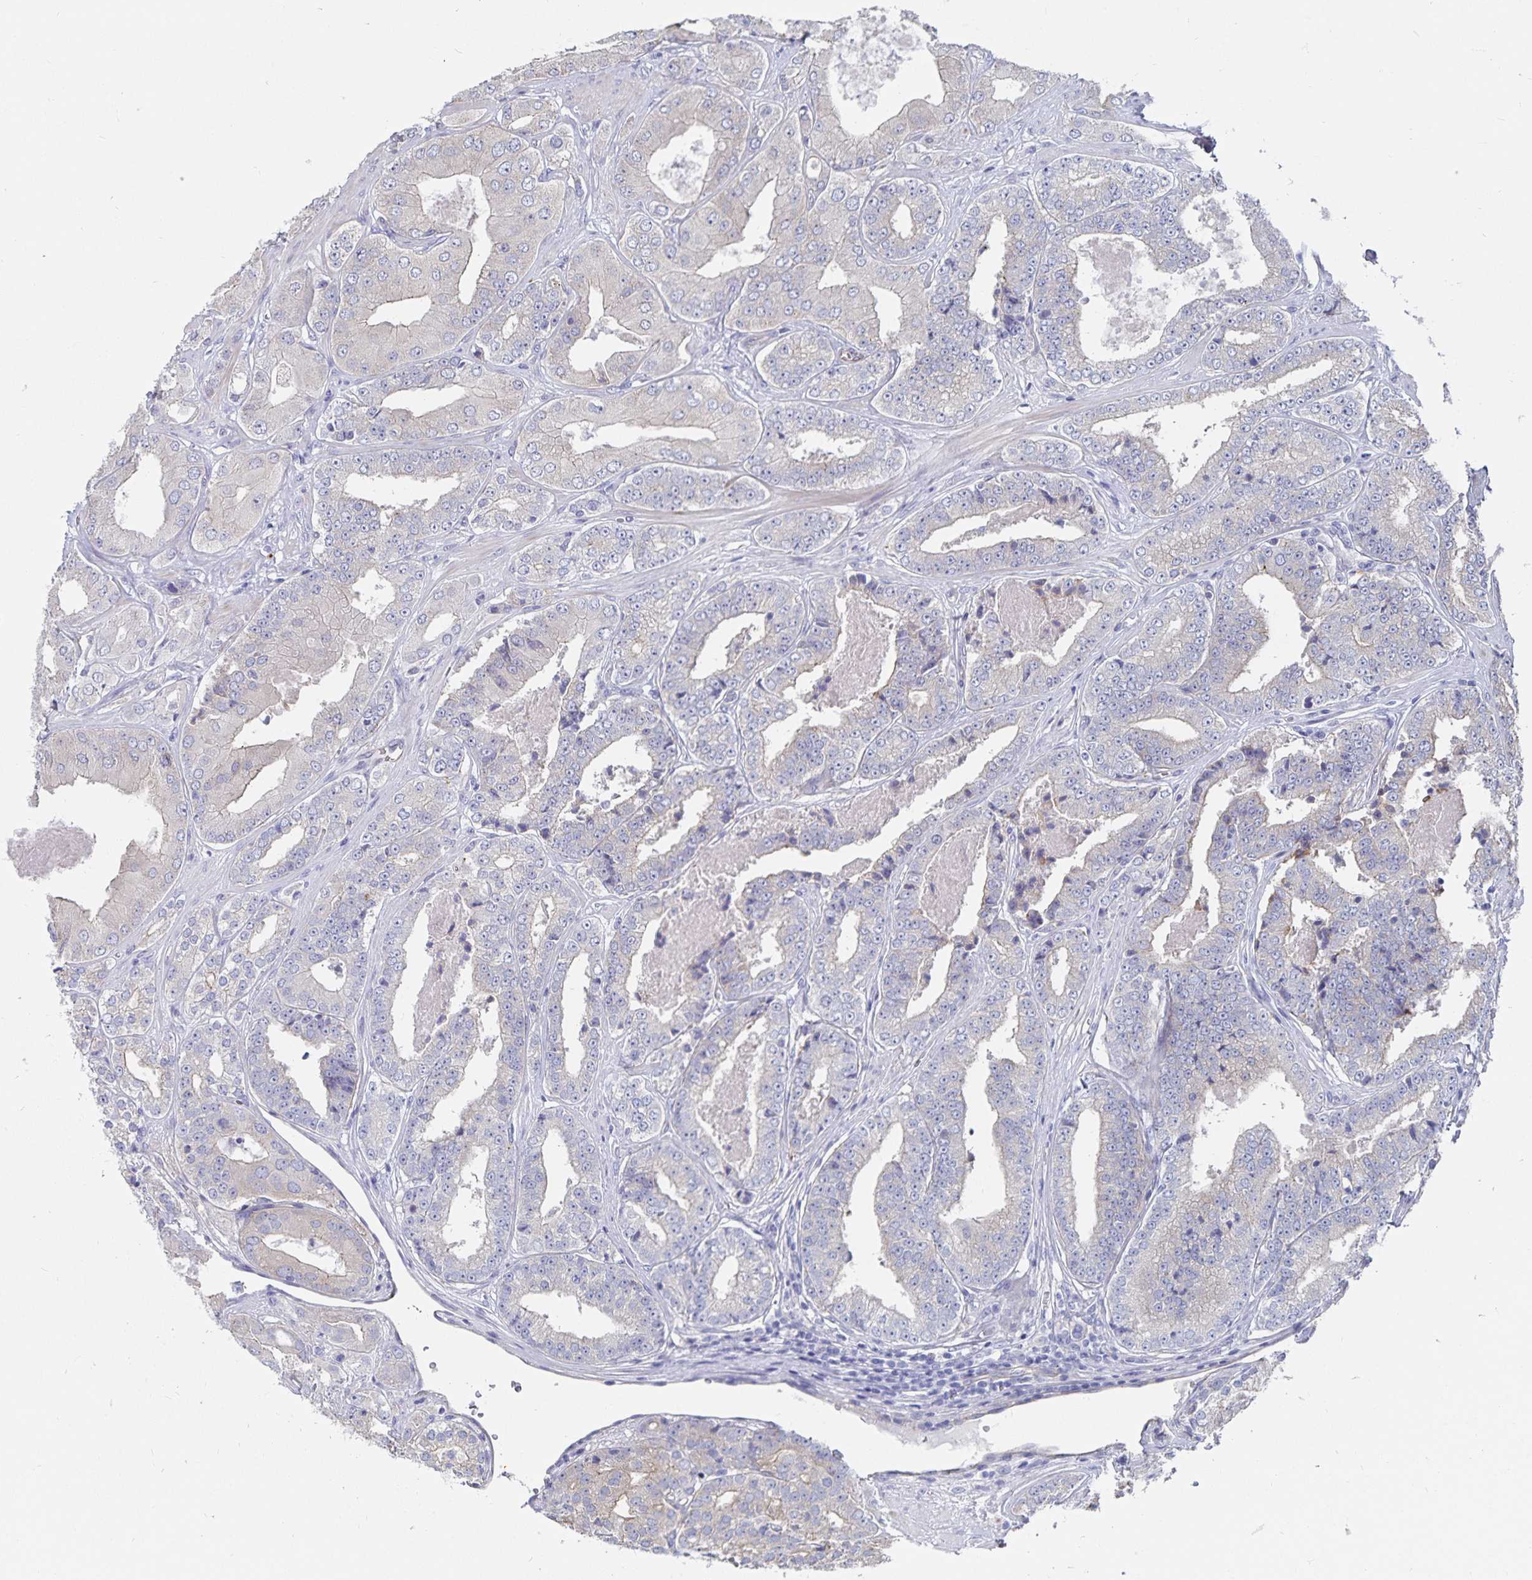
{"staining": {"intensity": "weak", "quantity": "<25%", "location": "cytoplasmic/membranous"}, "tissue": "prostate cancer", "cell_type": "Tumor cells", "image_type": "cancer", "snomed": [{"axis": "morphology", "description": "Adenocarcinoma, Low grade"}, {"axis": "topography", "description": "Prostate"}], "caption": "A high-resolution histopathology image shows IHC staining of prostate cancer (low-grade adenocarcinoma), which displays no significant positivity in tumor cells.", "gene": "SSTR1", "patient": {"sex": "male", "age": 60}}